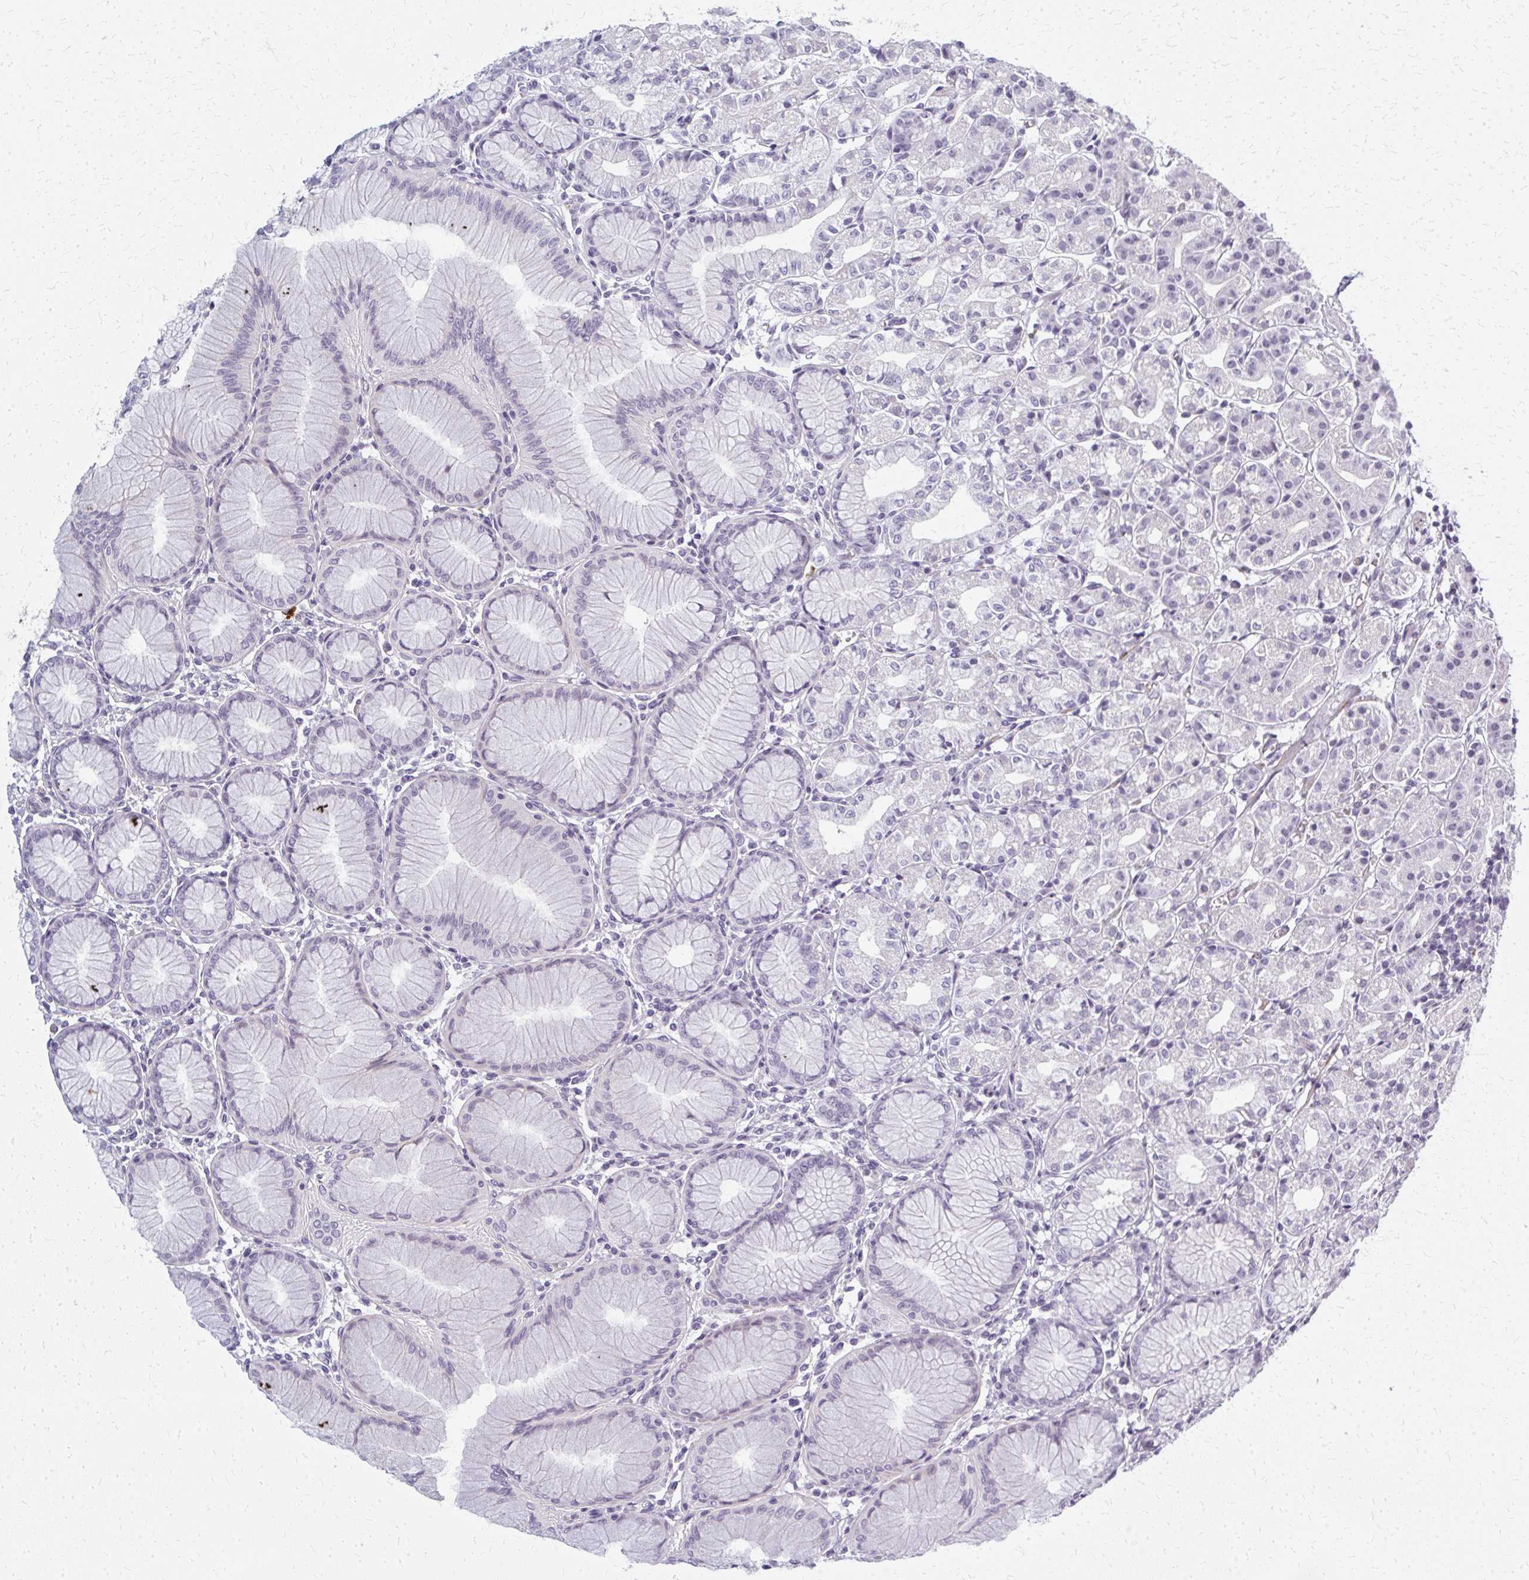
{"staining": {"intensity": "negative", "quantity": "none", "location": "none"}, "tissue": "stomach", "cell_type": "Glandular cells", "image_type": "normal", "snomed": [{"axis": "morphology", "description": "Normal tissue, NOS"}, {"axis": "topography", "description": "Stomach"}], "caption": "This is an IHC image of unremarkable human stomach. There is no staining in glandular cells.", "gene": "CASQ2", "patient": {"sex": "female", "age": 57}}